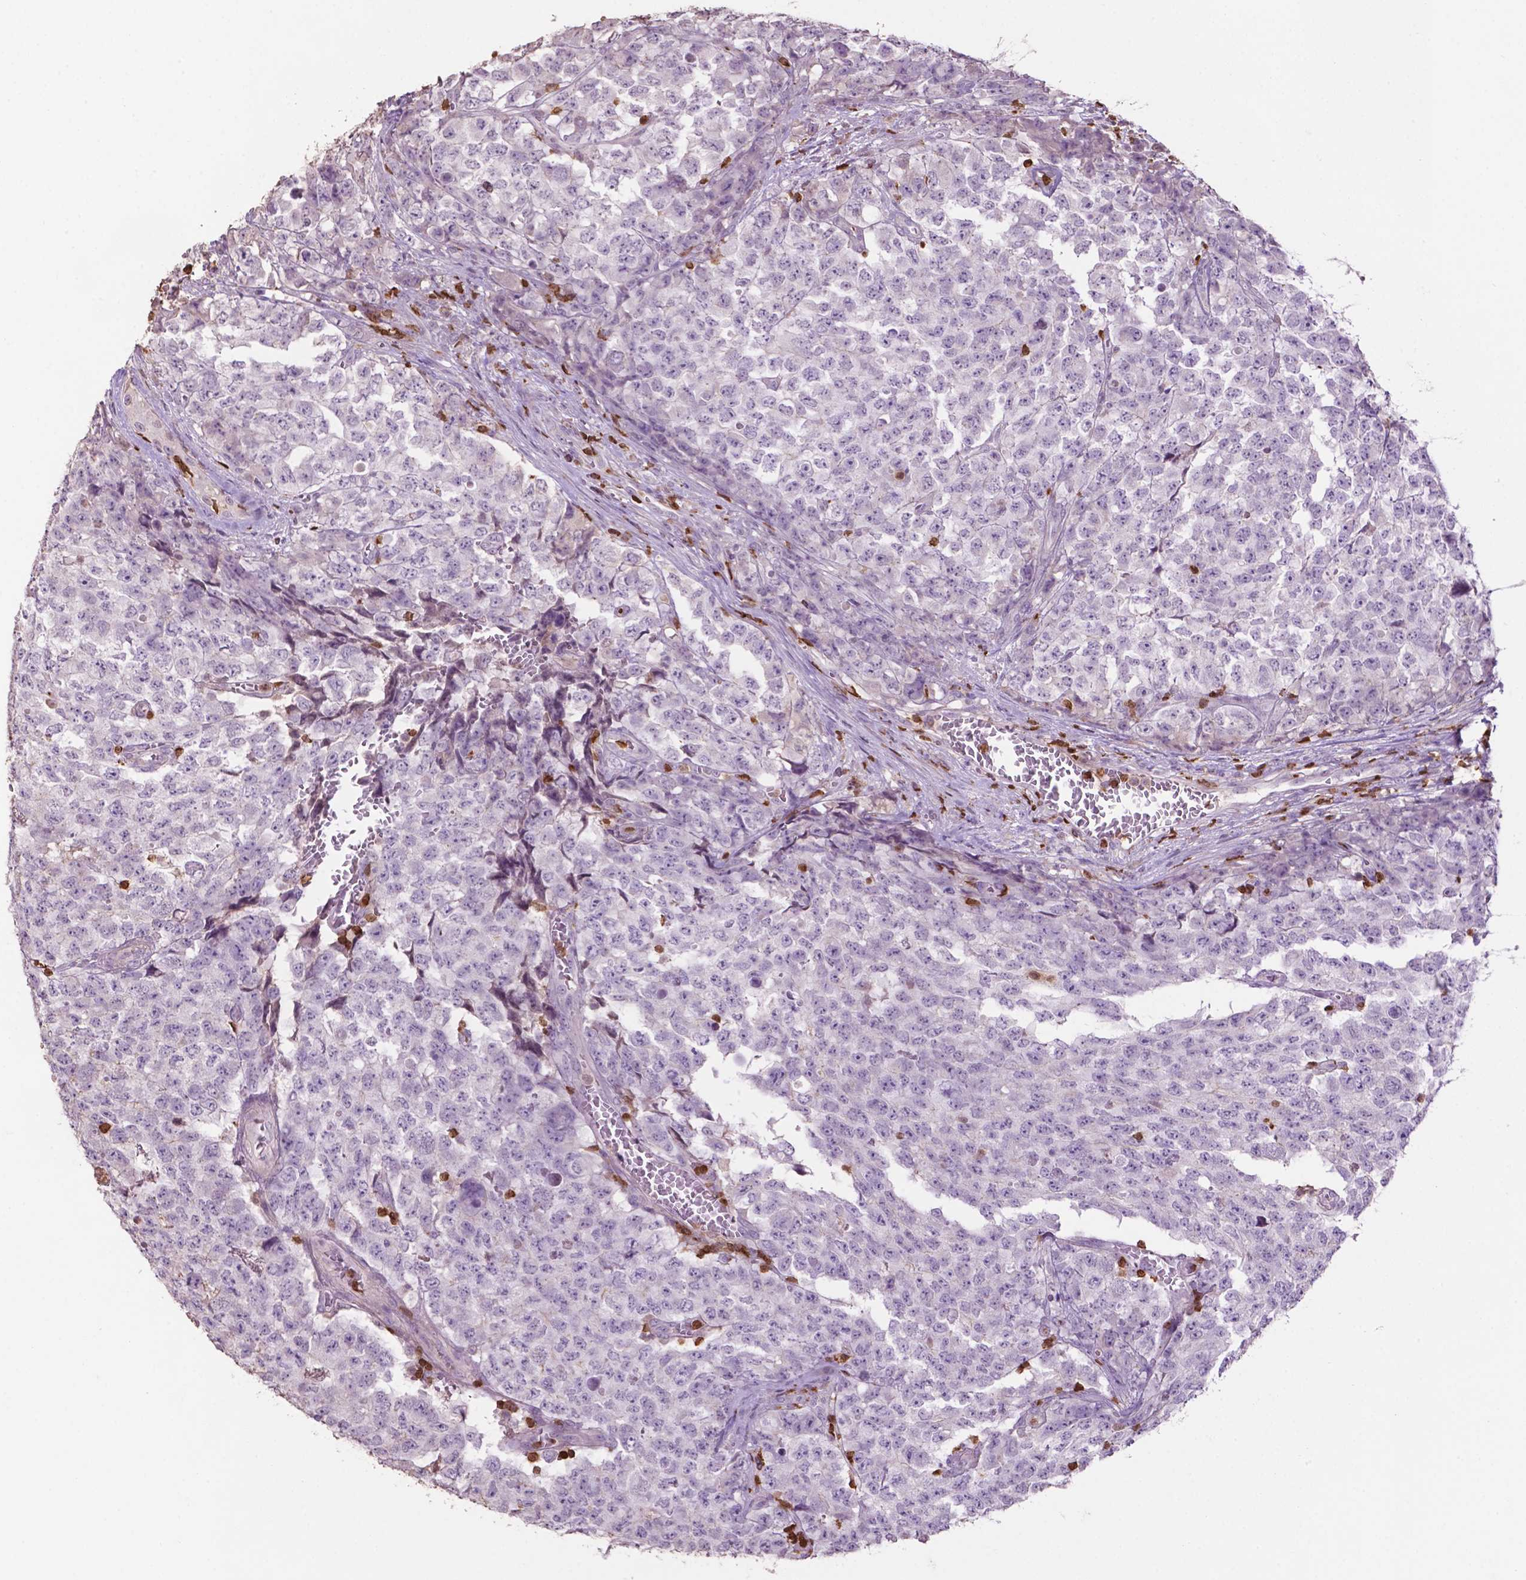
{"staining": {"intensity": "negative", "quantity": "none", "location": "none"}, "tissue": "testis cancer", "cell_type": "Tumor cells", "image_type": "cancer", "snomed": [{"axis": "morphology", "description": "Carcinoma, Embryonal, NOS"}, {"axis": "topography", "description": "Testis"}], "caption": "An IHC photomicrograph of testis embryonal carcinoma is shown. There is no staining in tumor cells of testis embryonal carcinoma.", "gene": "TBC1D10C", "patient": {"sex": "male", "age": 23}}